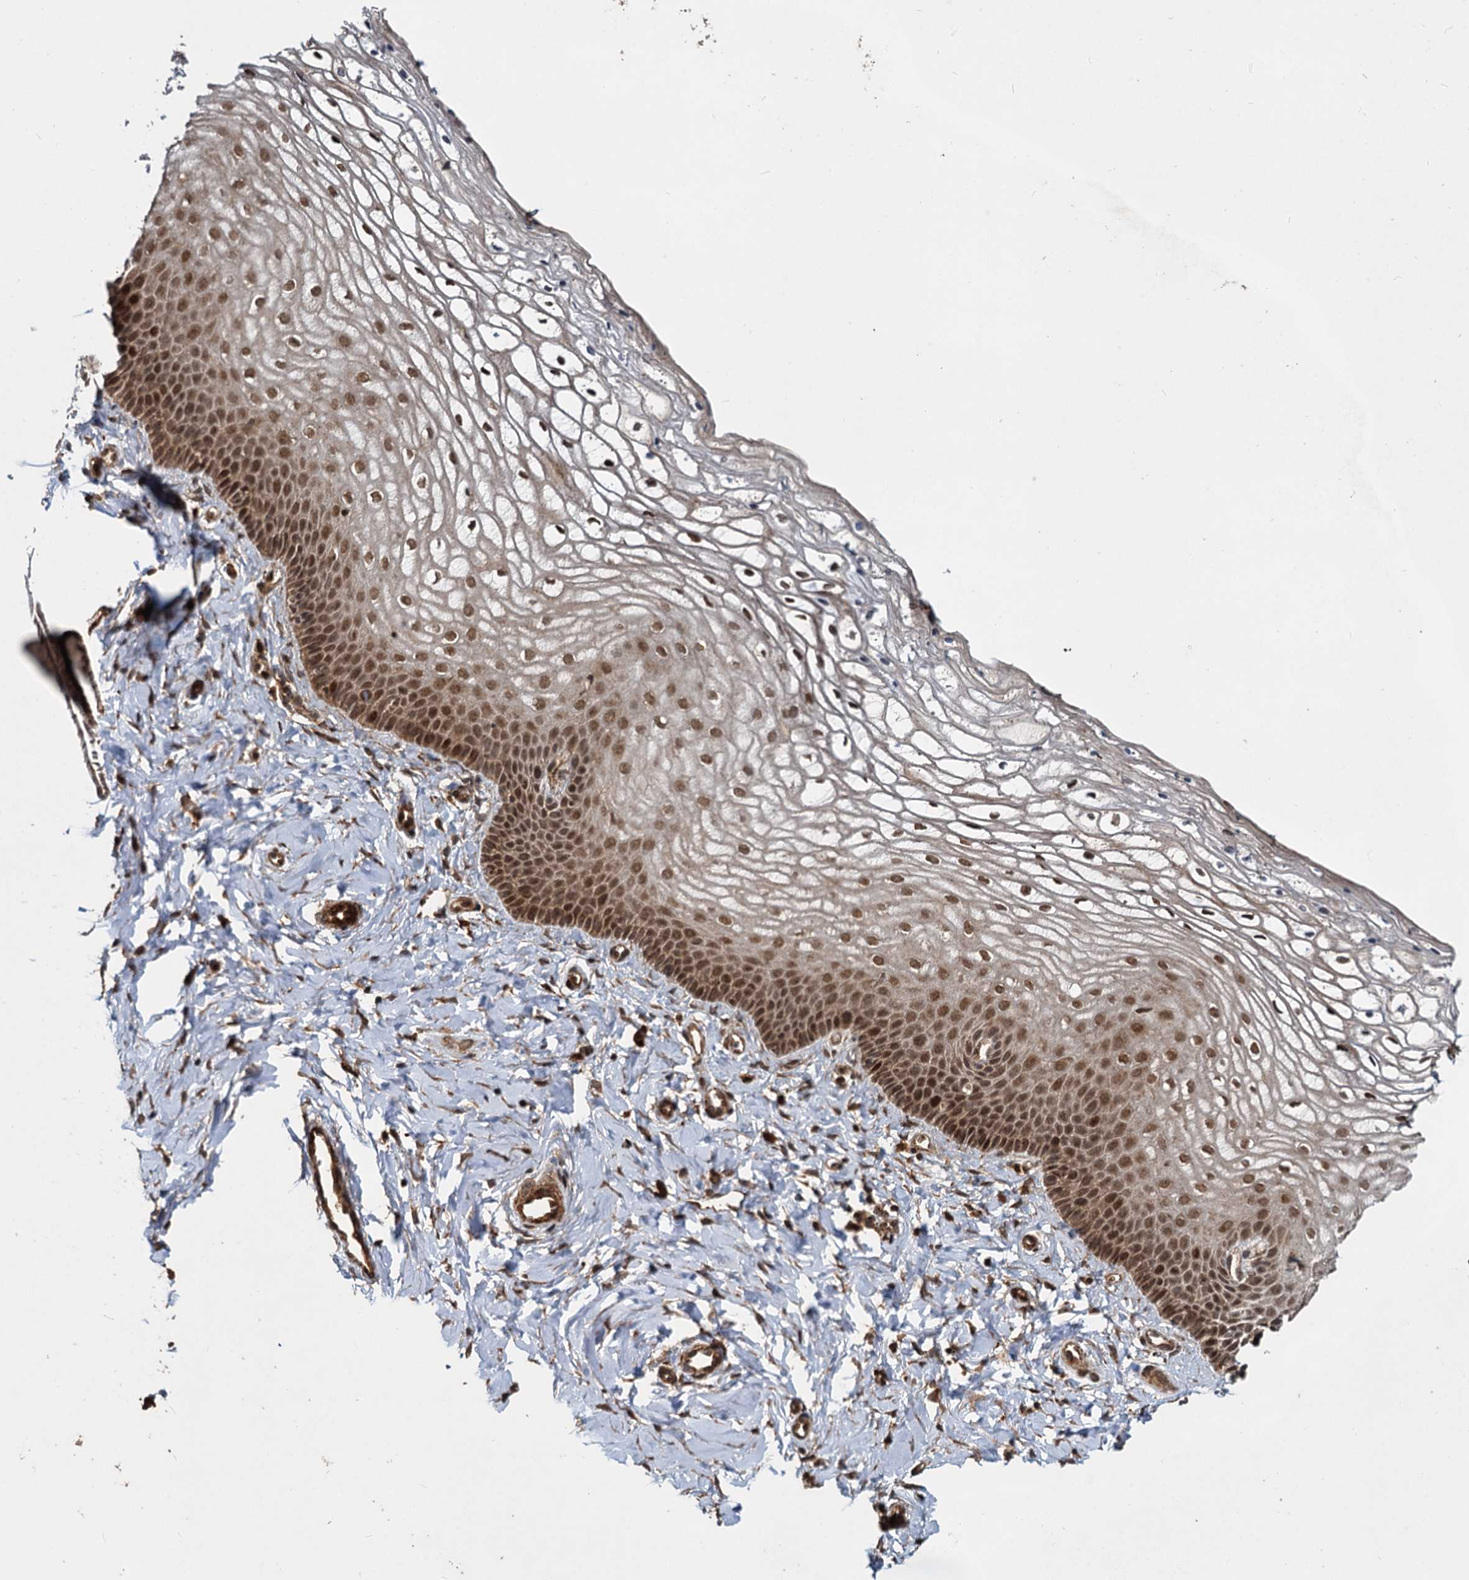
{"staining": {"intensity": "moderate", "quantity": ">75%", "location": "nuclear"}, "tissue": "vagina", "cell_type": "Squamous epithelial cells", "image_type": "normal", "snomed": [{"axis": "morphology", "description": "Normal tissue, NOS"}, {"axis": "topography", "description": "Vagina"}, {"axis": "topography", "description": "Cervix"}], "caption": "Immunohistochemistry (IHC) image of benign vagina stained for a protein (brown), which displays medium levels of moderate nuclear positivity in approximately >75% of squamous epithelial cells.", "gene": "TRIM23", "patient": {"sex": "female", "age": 40}}